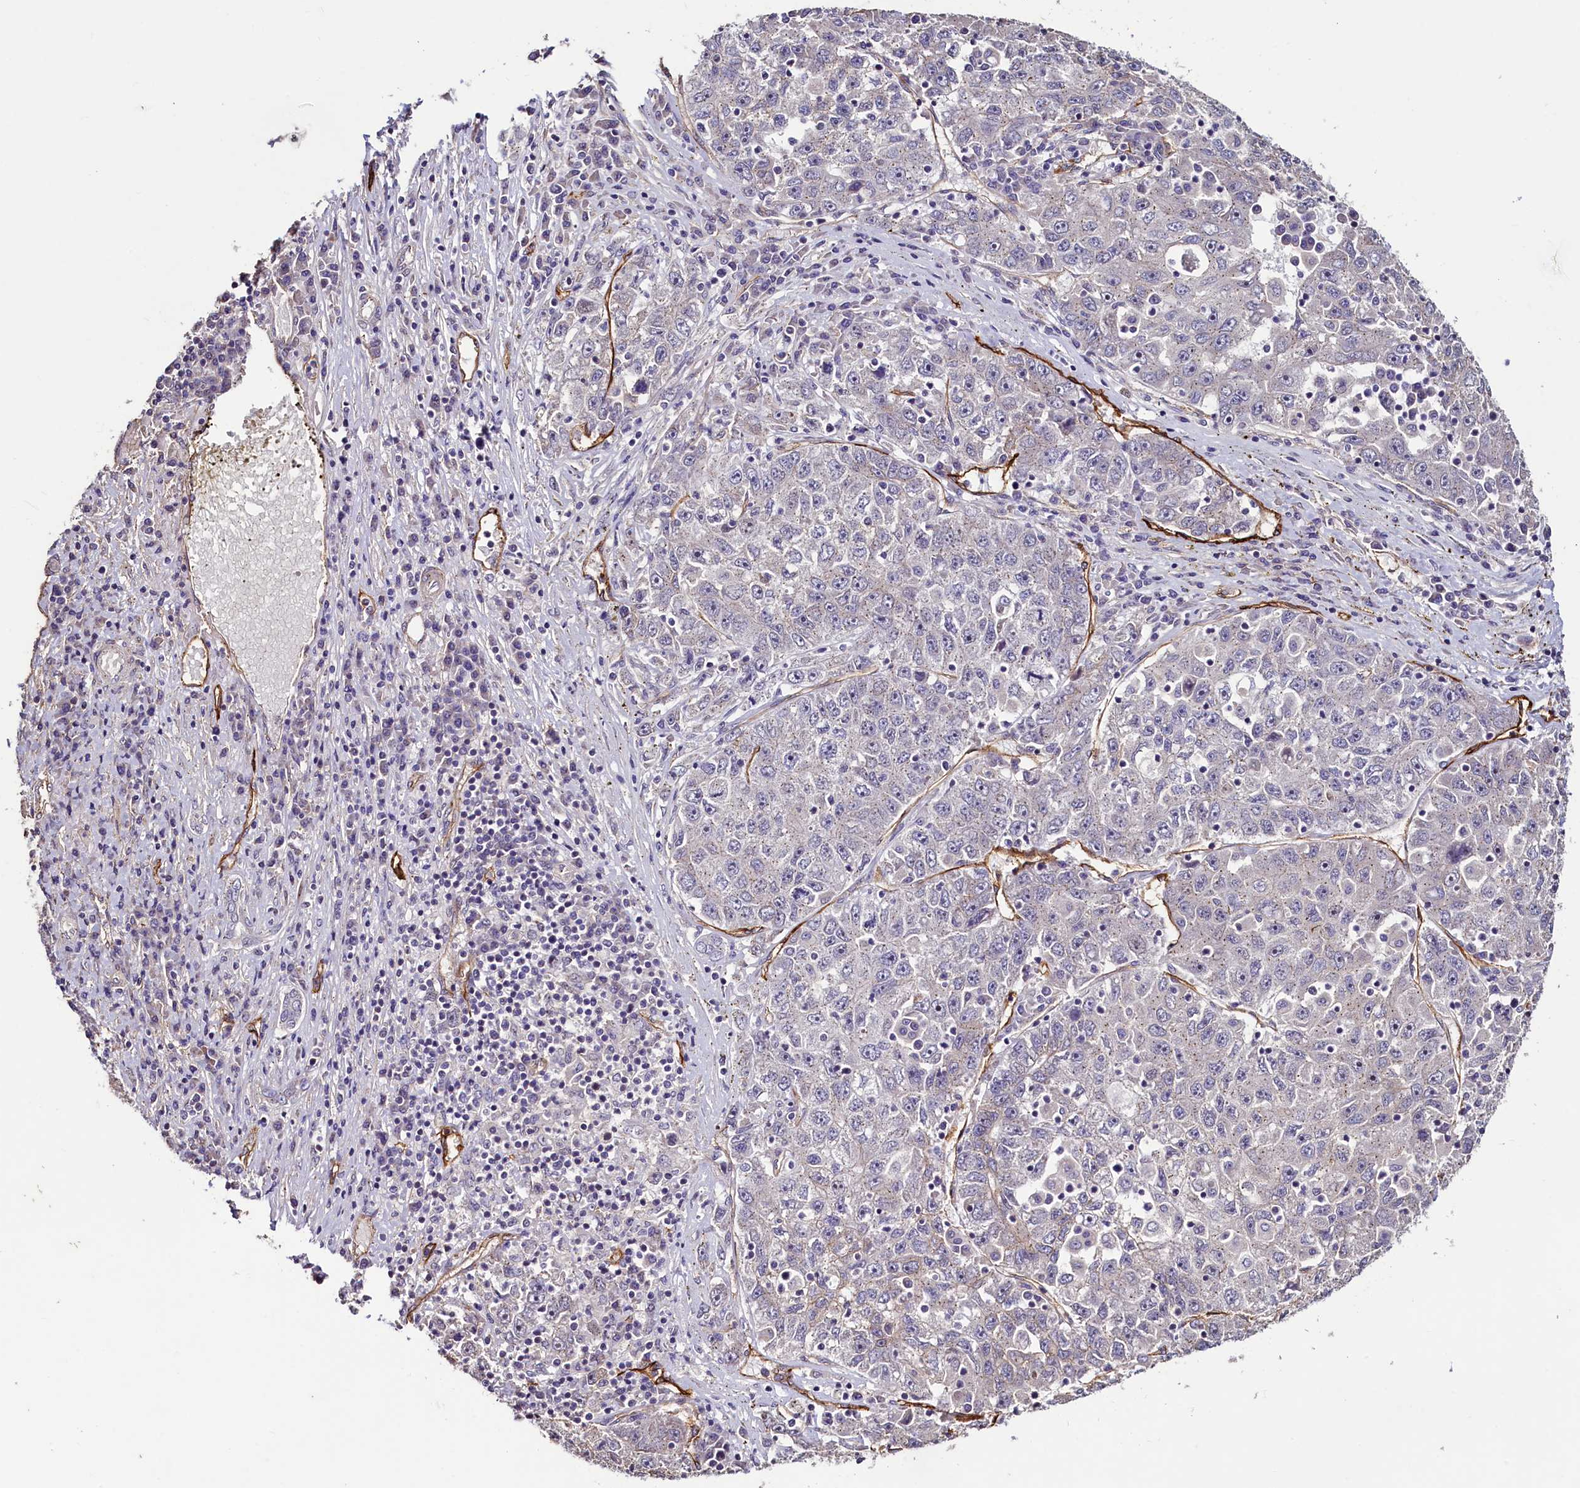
{"staining": {"intensity": "negative", "quantity": "none", "location": "none"}, "tissue": "liver cancer", "cell_type": "Tumor cells", "image_type": "cancer", "snomed": [{"axis": "morphology", "description": "Carcinoma, Hepatocellular, NOS"}, {"axis": "topography", "description": "Liver"}], "caption": "Tumor cells show no significant protein expression in liver cancer (hepatocellular carcinoma).", "gene": "PALM", "patient": {"sex": "male", "age": 49}}